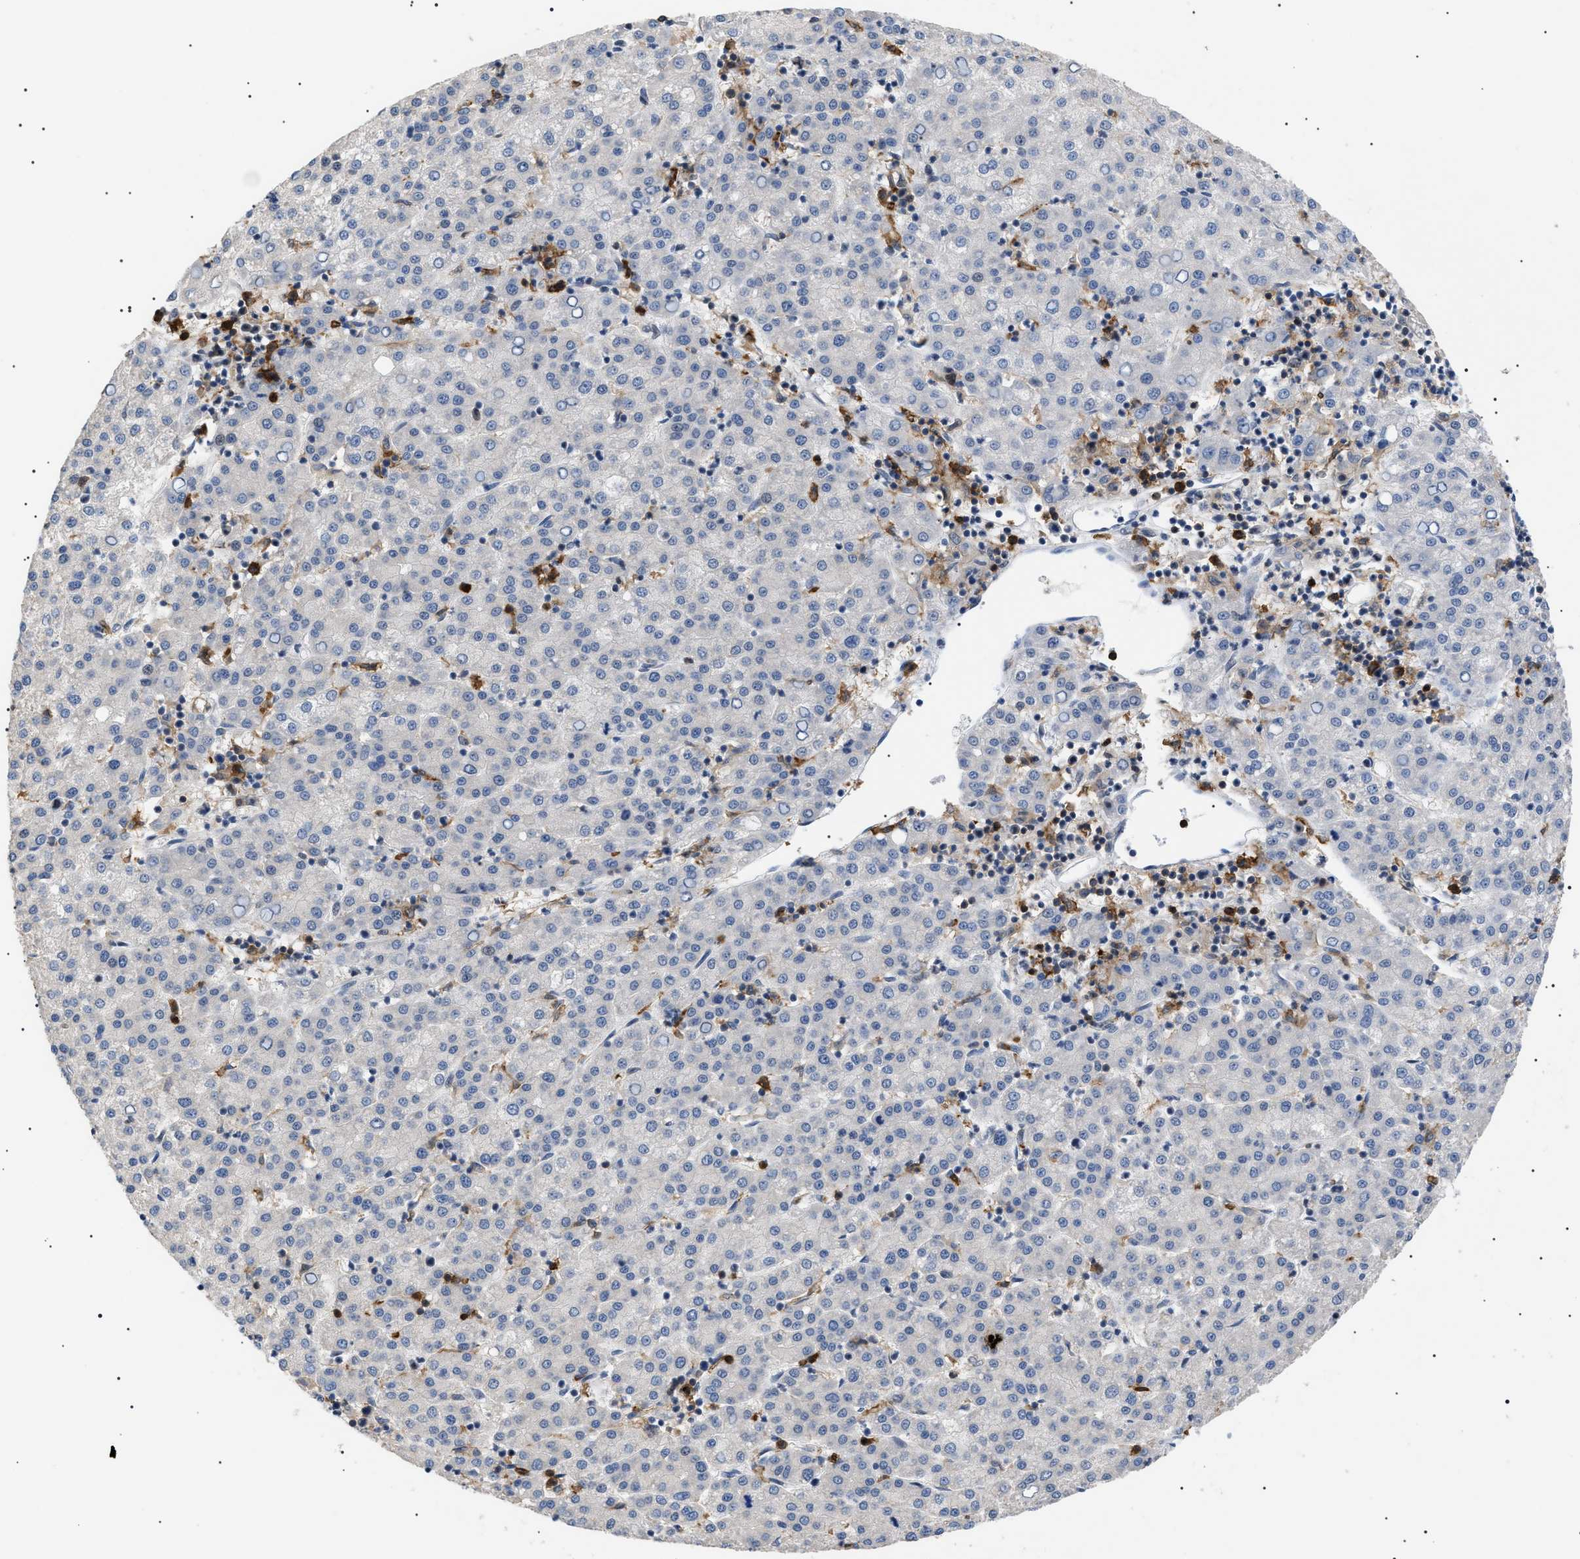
{"staining": {"intensity": "negative", "quantity": "none", "location": "none"}, "tissue": "liver cancer", "cell_type": "Tumor cells", "image_type": "cancer", "snomed": [{"axis": "morphology", "description": "Carcinoma, Hepatocellular, NOS"}, {"axis": "topography", "description": "Liver"}], "caption": "IHC histopathology image of human liver hepatocellular carcinoma stained for a protein (brown), which reveals no positivity in tumor cells.", "gene": "CD300A", "patient": {"sex": "female", "age": 58}}